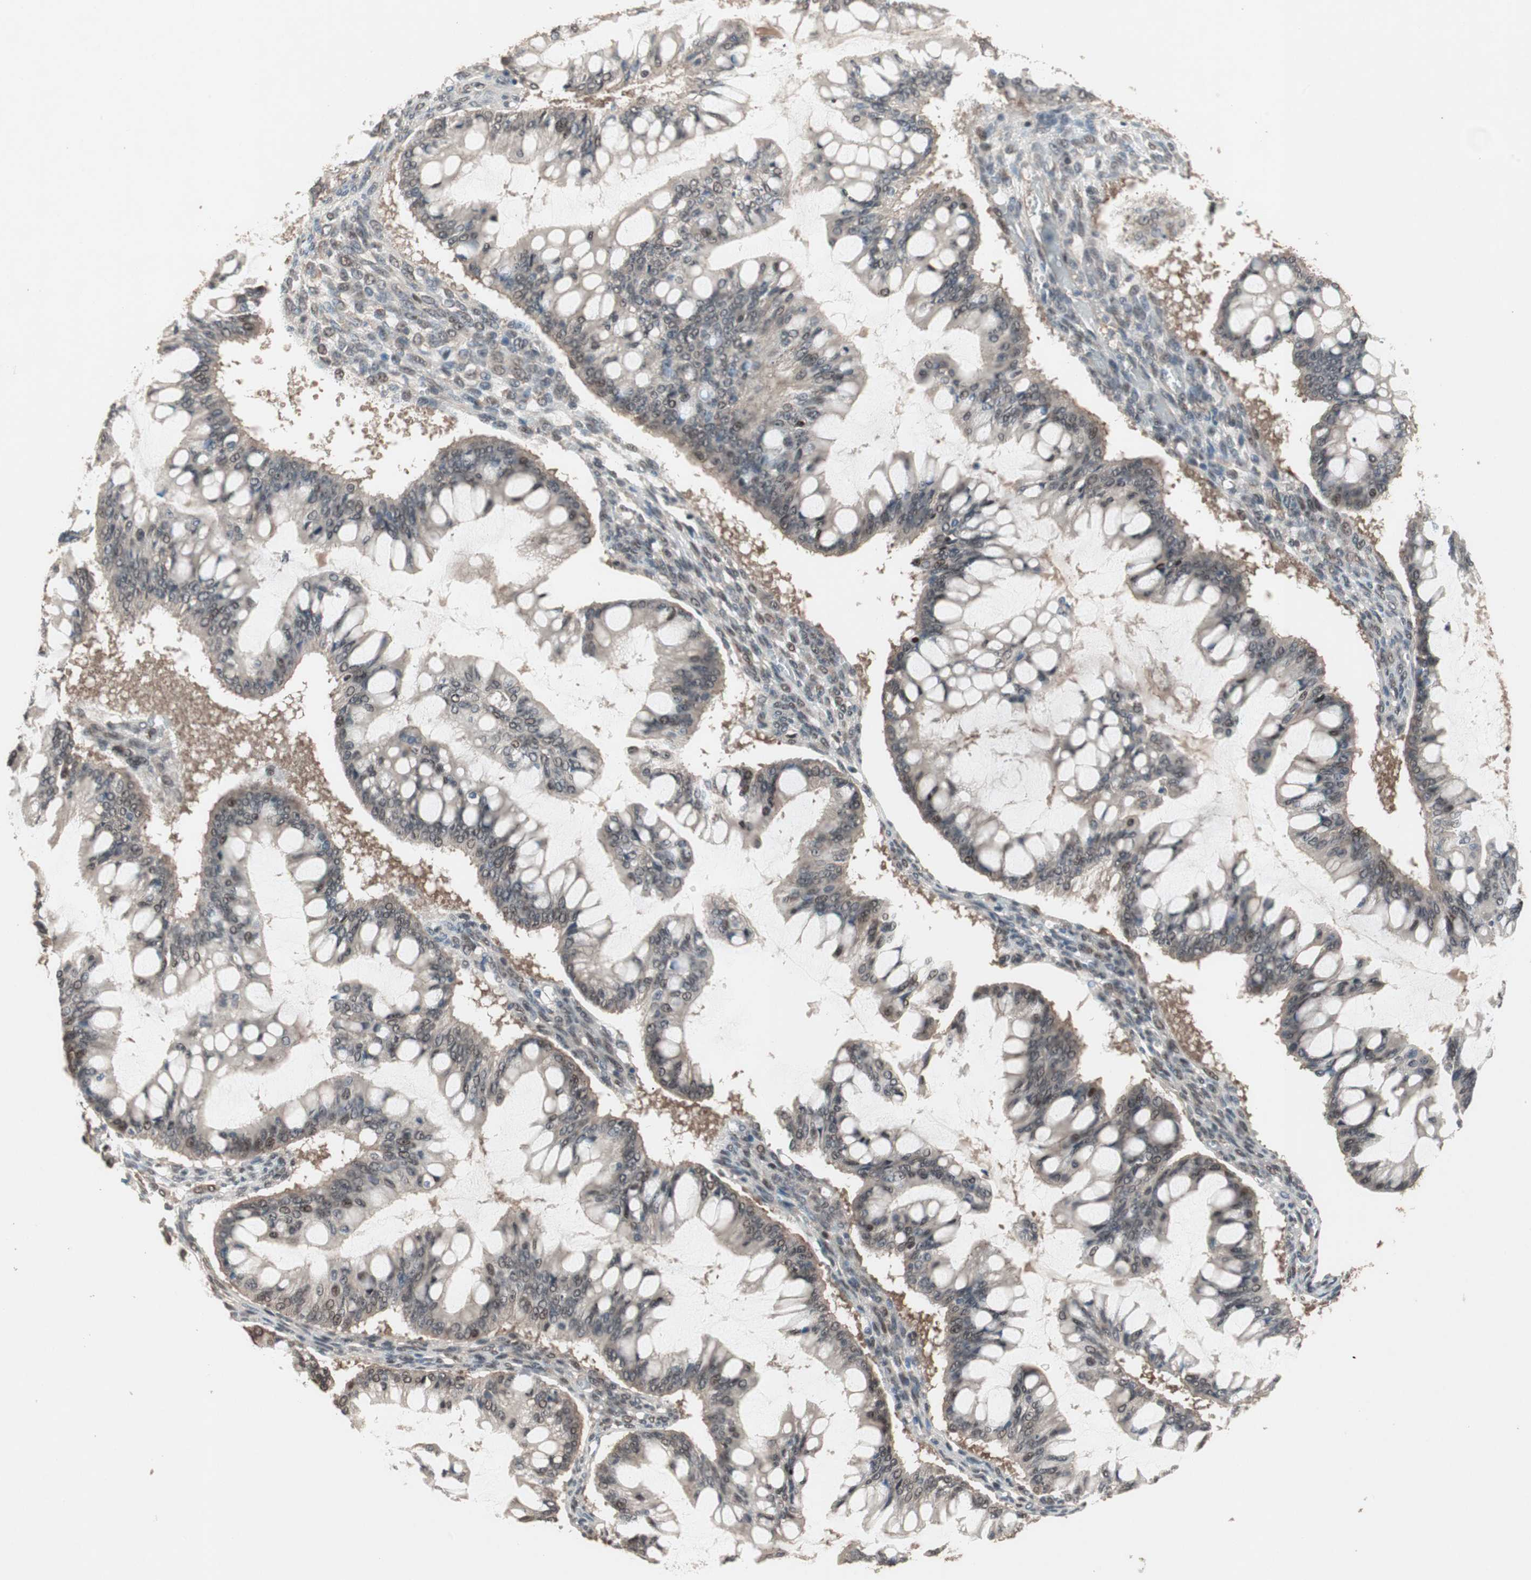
{"staining": {"intensity": "moderate", "quantity": ">75%", "location": "cytoplasmic/membranous,nuclear"}, "tissue": "ovarian cancer", "cell_type": "Tumor cells", "image_type": "cancer", "snomed": [{"axis": "morphology", "description": "Cystadenocarcinoma, mucinous, NOS"}, {"axis": "topography", "description": "Ovary"}], "caption": "This is a micrograph of immunohistochemistry staining of ovarian mucinous cystadenocarcinoma, which shows moderate staining in the cytoplasmic/membranous and nuclear of tumor cells.", "gene": "GART", "patient": {"sex": "female", "age": 73}}